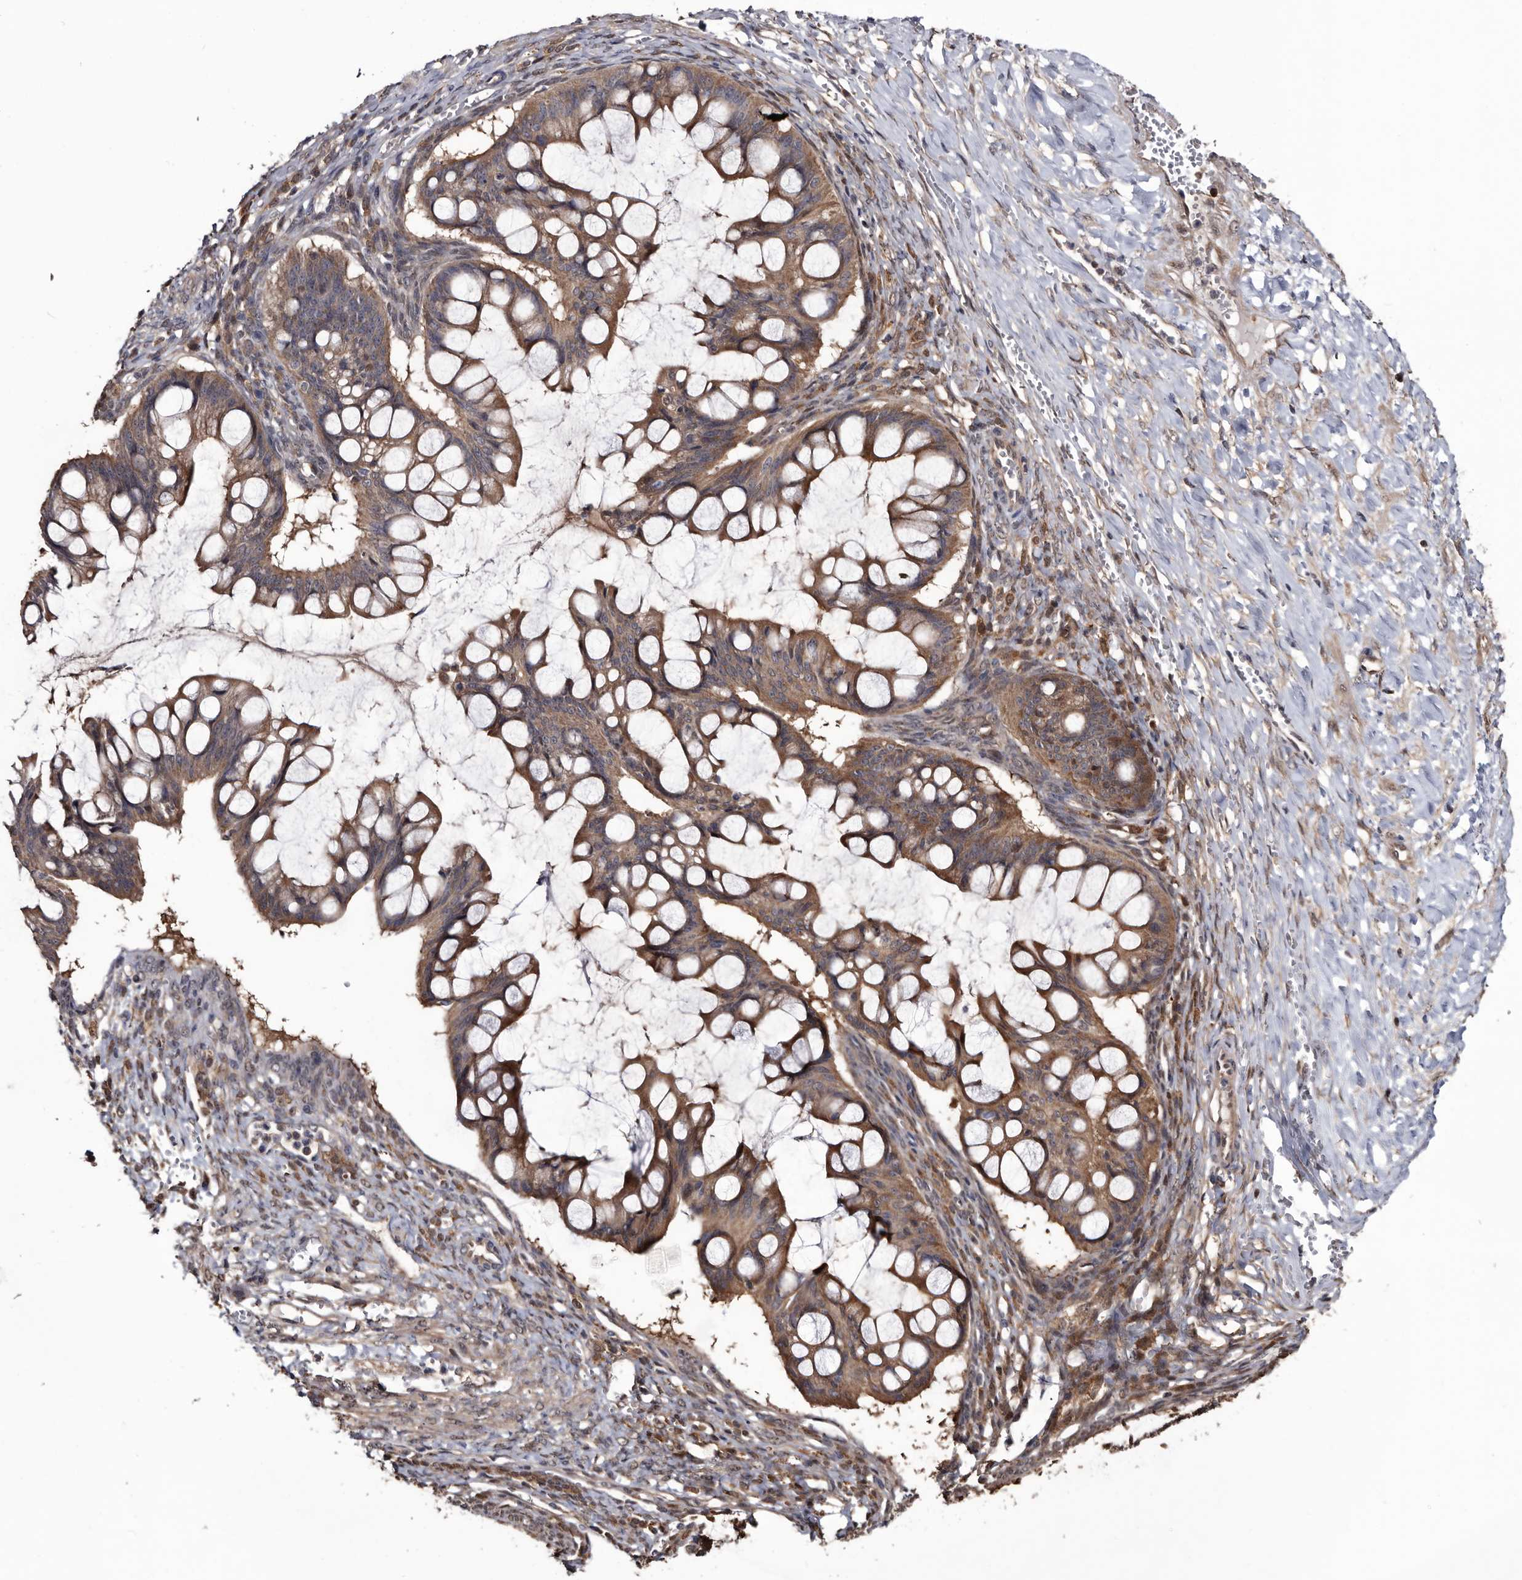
{"staining": {"intensity": "moderate", "quantity": ">75%", "location": "cytoplasmic/membranous"}, "tissue": "ovarian cancer", "cell_type": "Tumor cells", "image_type": "cancer", "snomed": [{"axis": "morphology", "description": "Cystadenocarcinoma, mucinous, NOS"}, {"axis": "topography", "description": "Ovary"}], "caption": "A photomicrograph showing moderate cytoplasmic/membranous expression in about >75% of tumor cells in mucinous cystadenocarcinoma (ovarian), as visualized by brown immunohistochemical staining.", "gene": "TTI2", "patient": {"sex": "female", "age": 73}}